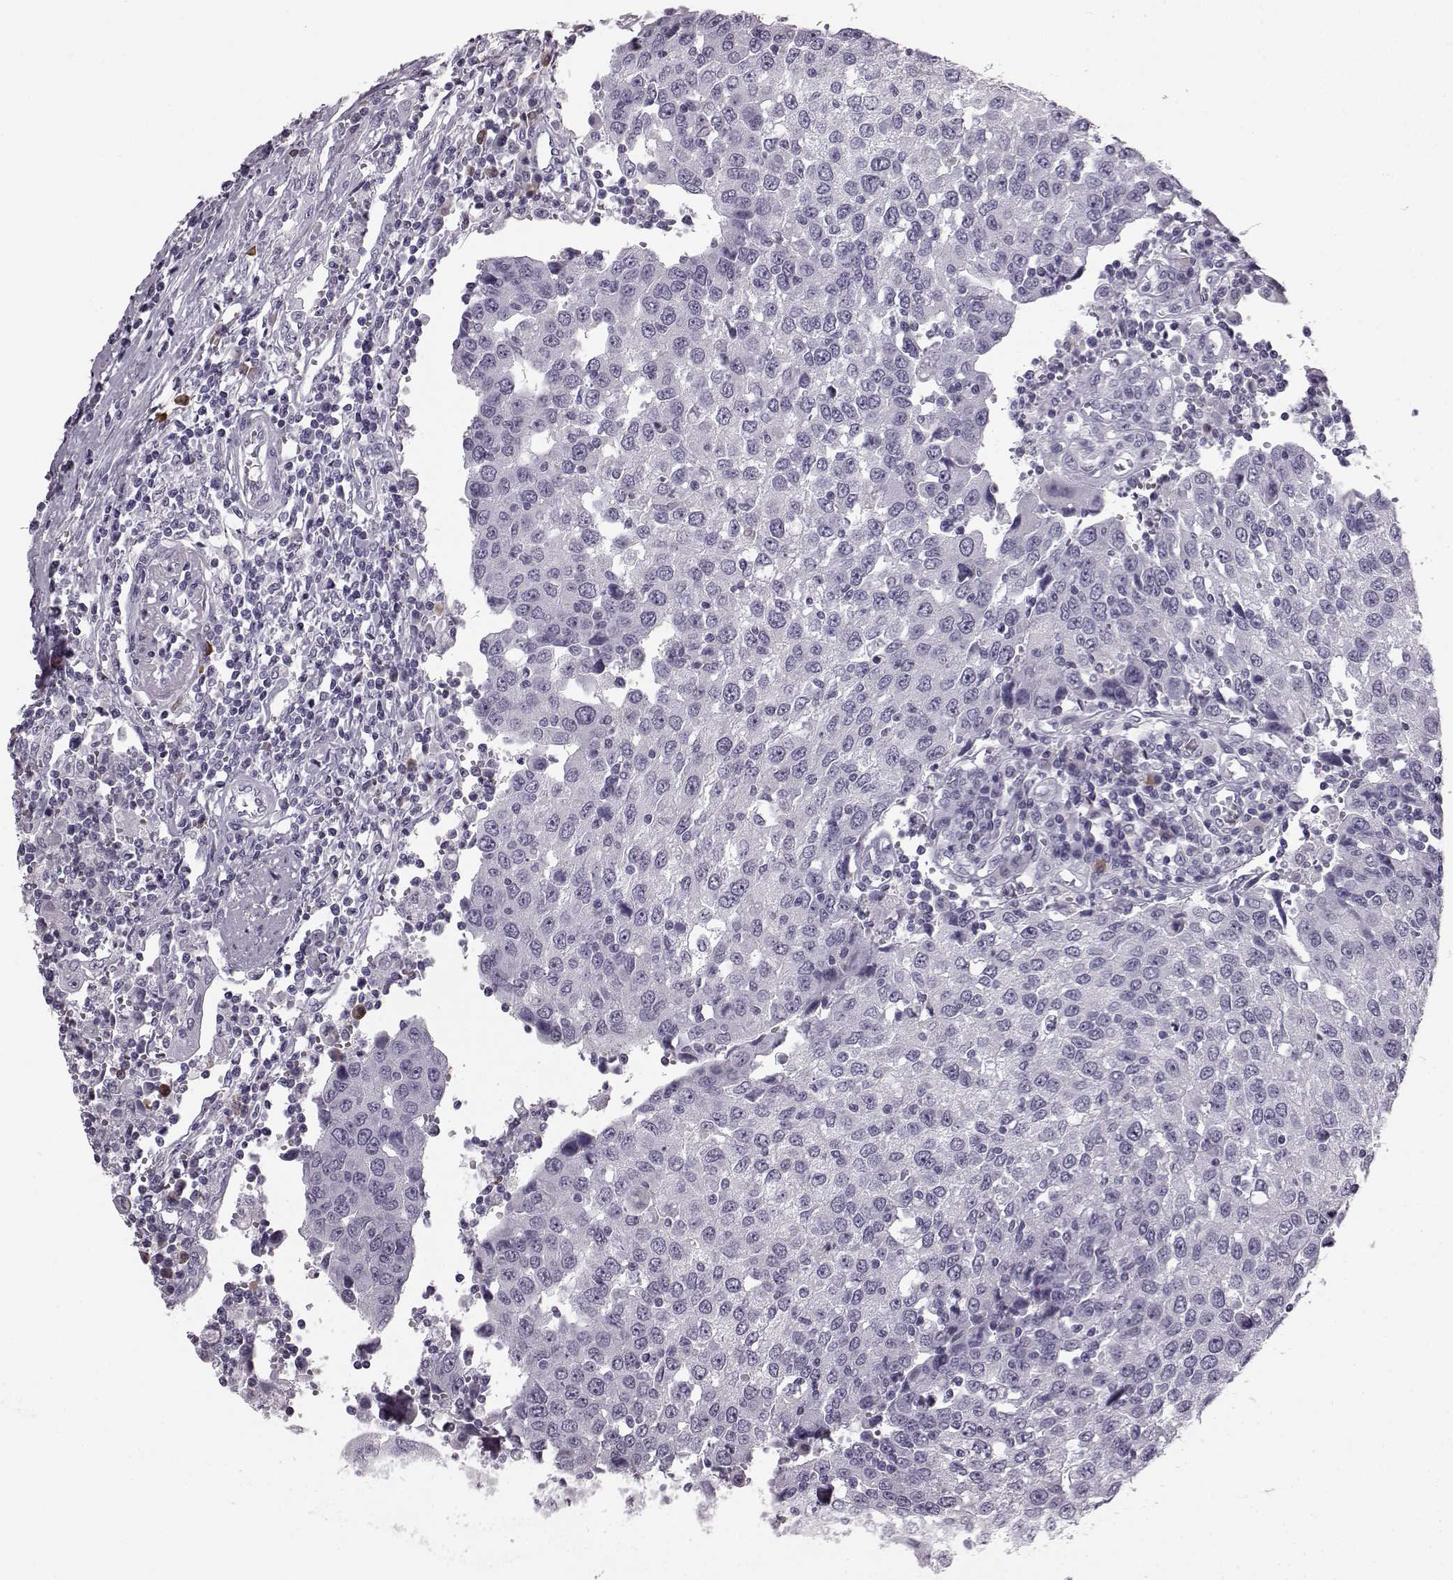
{"staining": {"intensity": "negative", "quantity": "none", "location": "none"}, "tissue": "urothelial cancer", "cell_type": "Tumor cells", "image_type": "cancer", "snomed": [{"axis": "morphology", "description": "Urothelial carcinoma, High grade"}, {"axis": "topography", "description": "Urinary bladder"}], "caption": "The micrograph displays no staining of tumor cells in urothelial carcinoma (high-grade).", "gene": "JSRP1", "patient": {"sex": "female", "age": 85}}